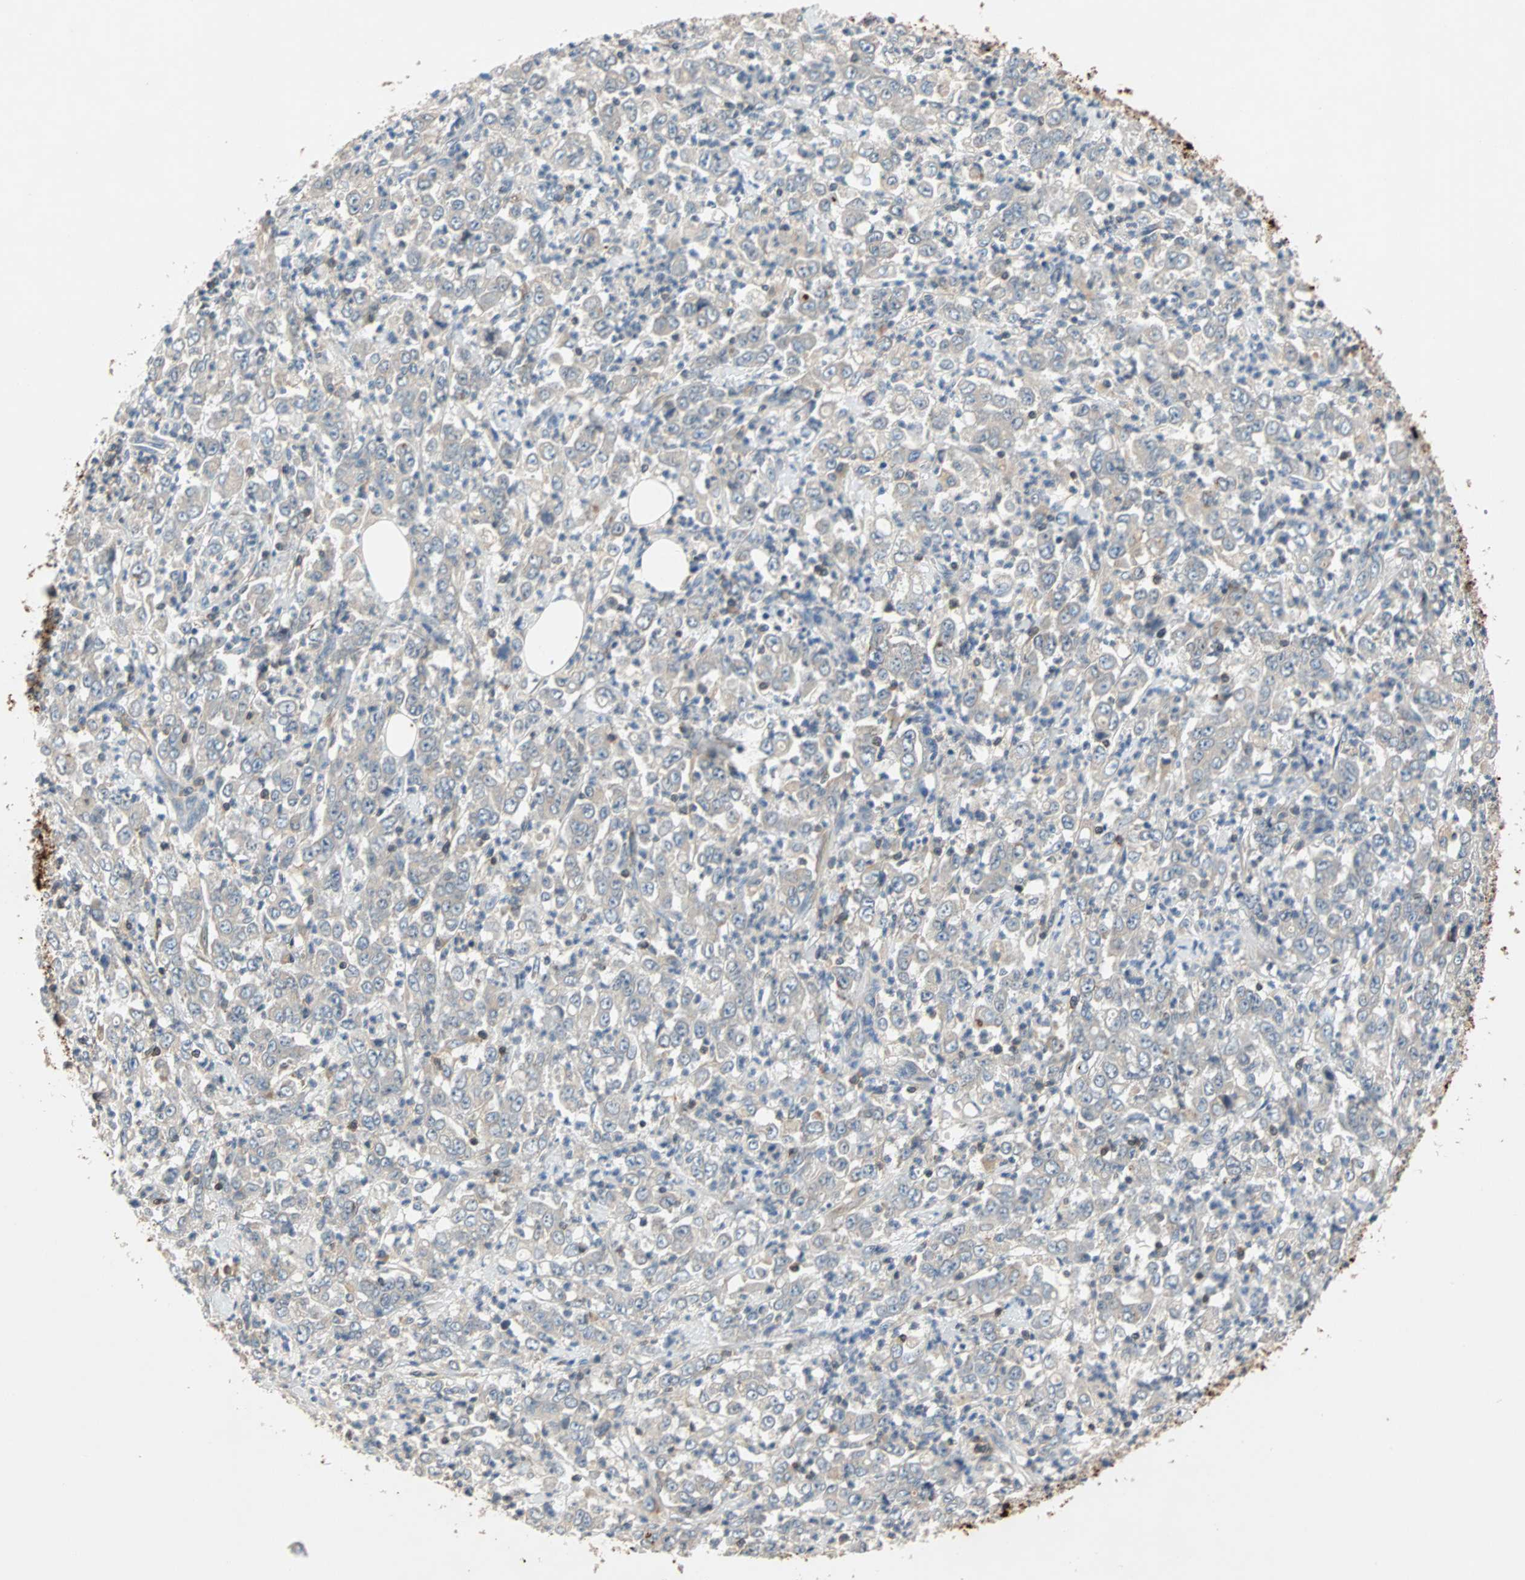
{"staining": {"intensity": "negative", "quantity": "none", "location": "none"}, "tissue": "stomach cancer", "cell_type": "Tumor cells", "image_type": "cancer", "snomed": [{"axis": "morphology", "description": "Adenocarcinoma, NOS"}, {"axis": "topography", "description": "Stomach, lower"}], "caption": "An IHC image of stomach adenocarcinoma is shown. There is no staining in tumor cells of stomach adenocarcinoma.", "gene": "MAP4K1", "patient": {"sex": "female", "age": 71}}